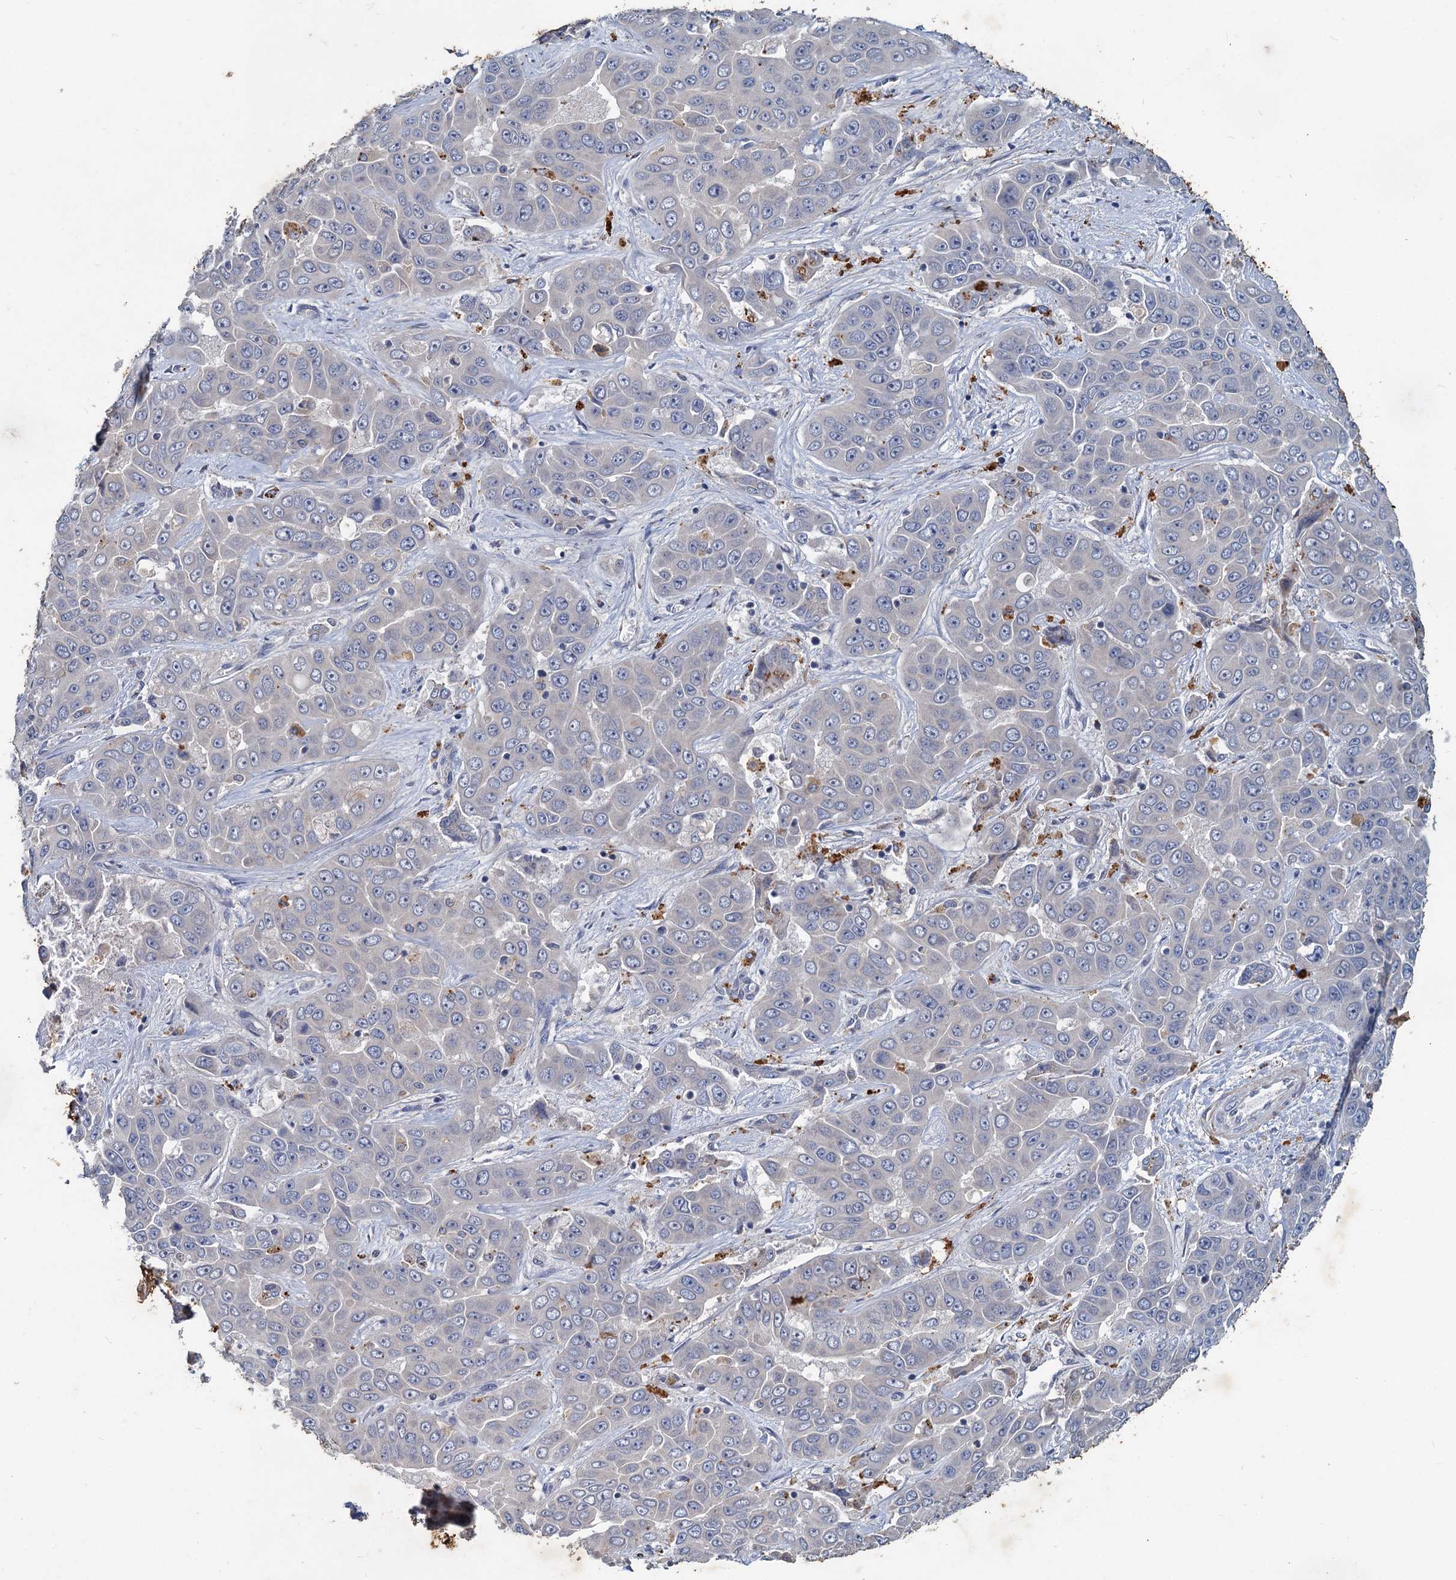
{"staining": {"intensity": "negative", "quantity": "none", "location": "none"}, "tissue": "liver cancer", "cell_type": "Tumor cells", "image_type": "cancer", "snomed": [{"axis": "morphology", "description": "Cholangiocarcinoma"}, {"axis": "topography", "description": "Liver"}], "caption": "A histopathology image of liver cholangiocarcinoma stained for a protein reveals no brown staining in tumor cells. The staining was performed using DAB (3,3'-diaminobenzidine) to visualize the protein expression in brown, while the nuclei were stained in blue with hematoxylin (Magnification: 20x).", "gene": "SLC2A7", "patient": {"sex": "female", "age": 52}}